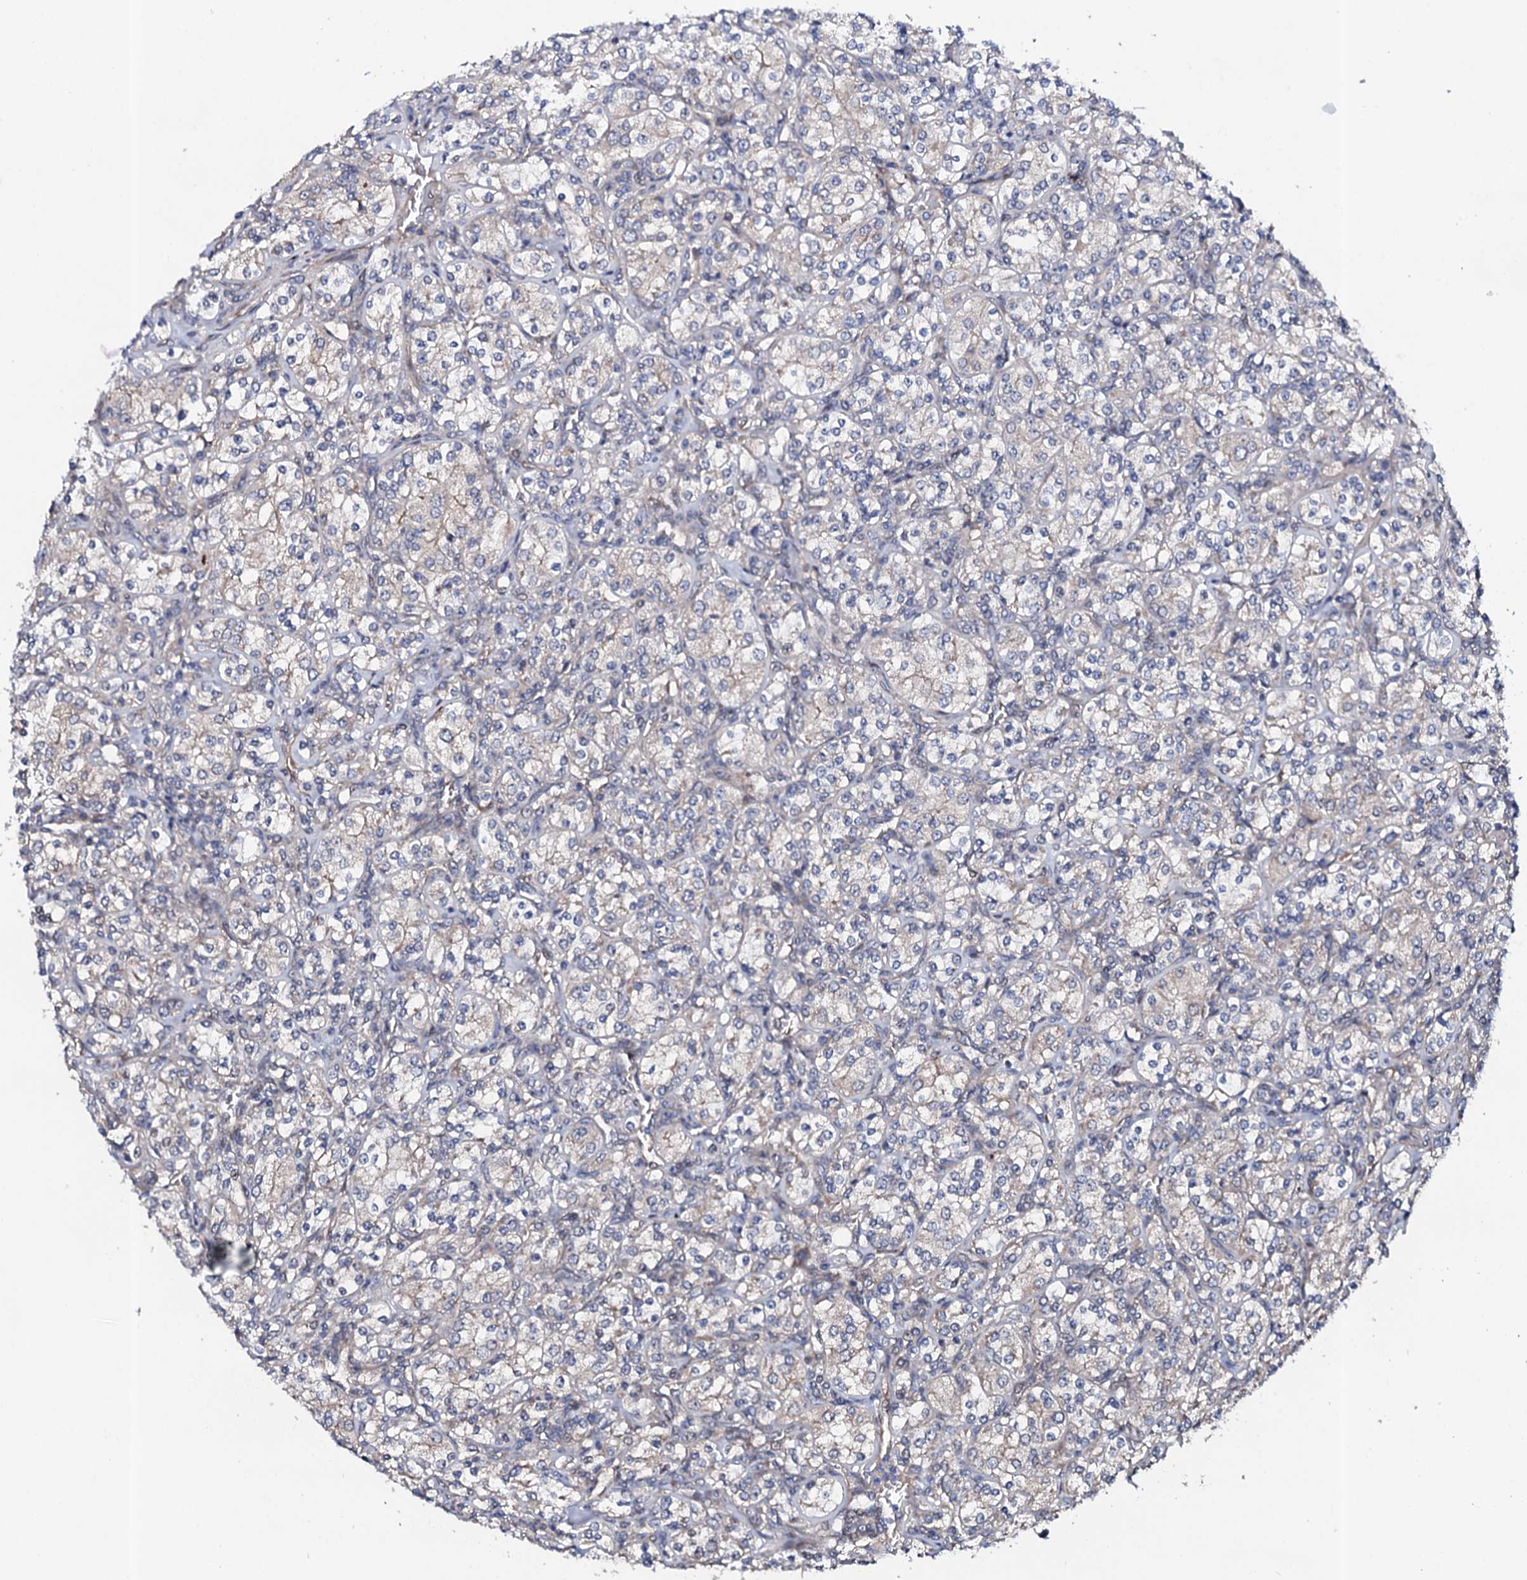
{"staining": {"intensity": "negative", "quantity": "none", "location": "none"}, "tissue": "renal cancer", "cell_type": "Tumor cells", "image_type": "cancer", "snomed": [{"axis": "morphology", "description": "Adenocarcinoma, NOS"}, {"axis": "topography", "description": "Kidney"}], "caption": "A high-resolution photomicrograph shows immunohistochemistry staining of renal cancer (adenocarcinoma), which exhibits no significant positivity in tumor cells.", "gene": "CIAO2A", "patient": {"sex": "male", "age": 77}}